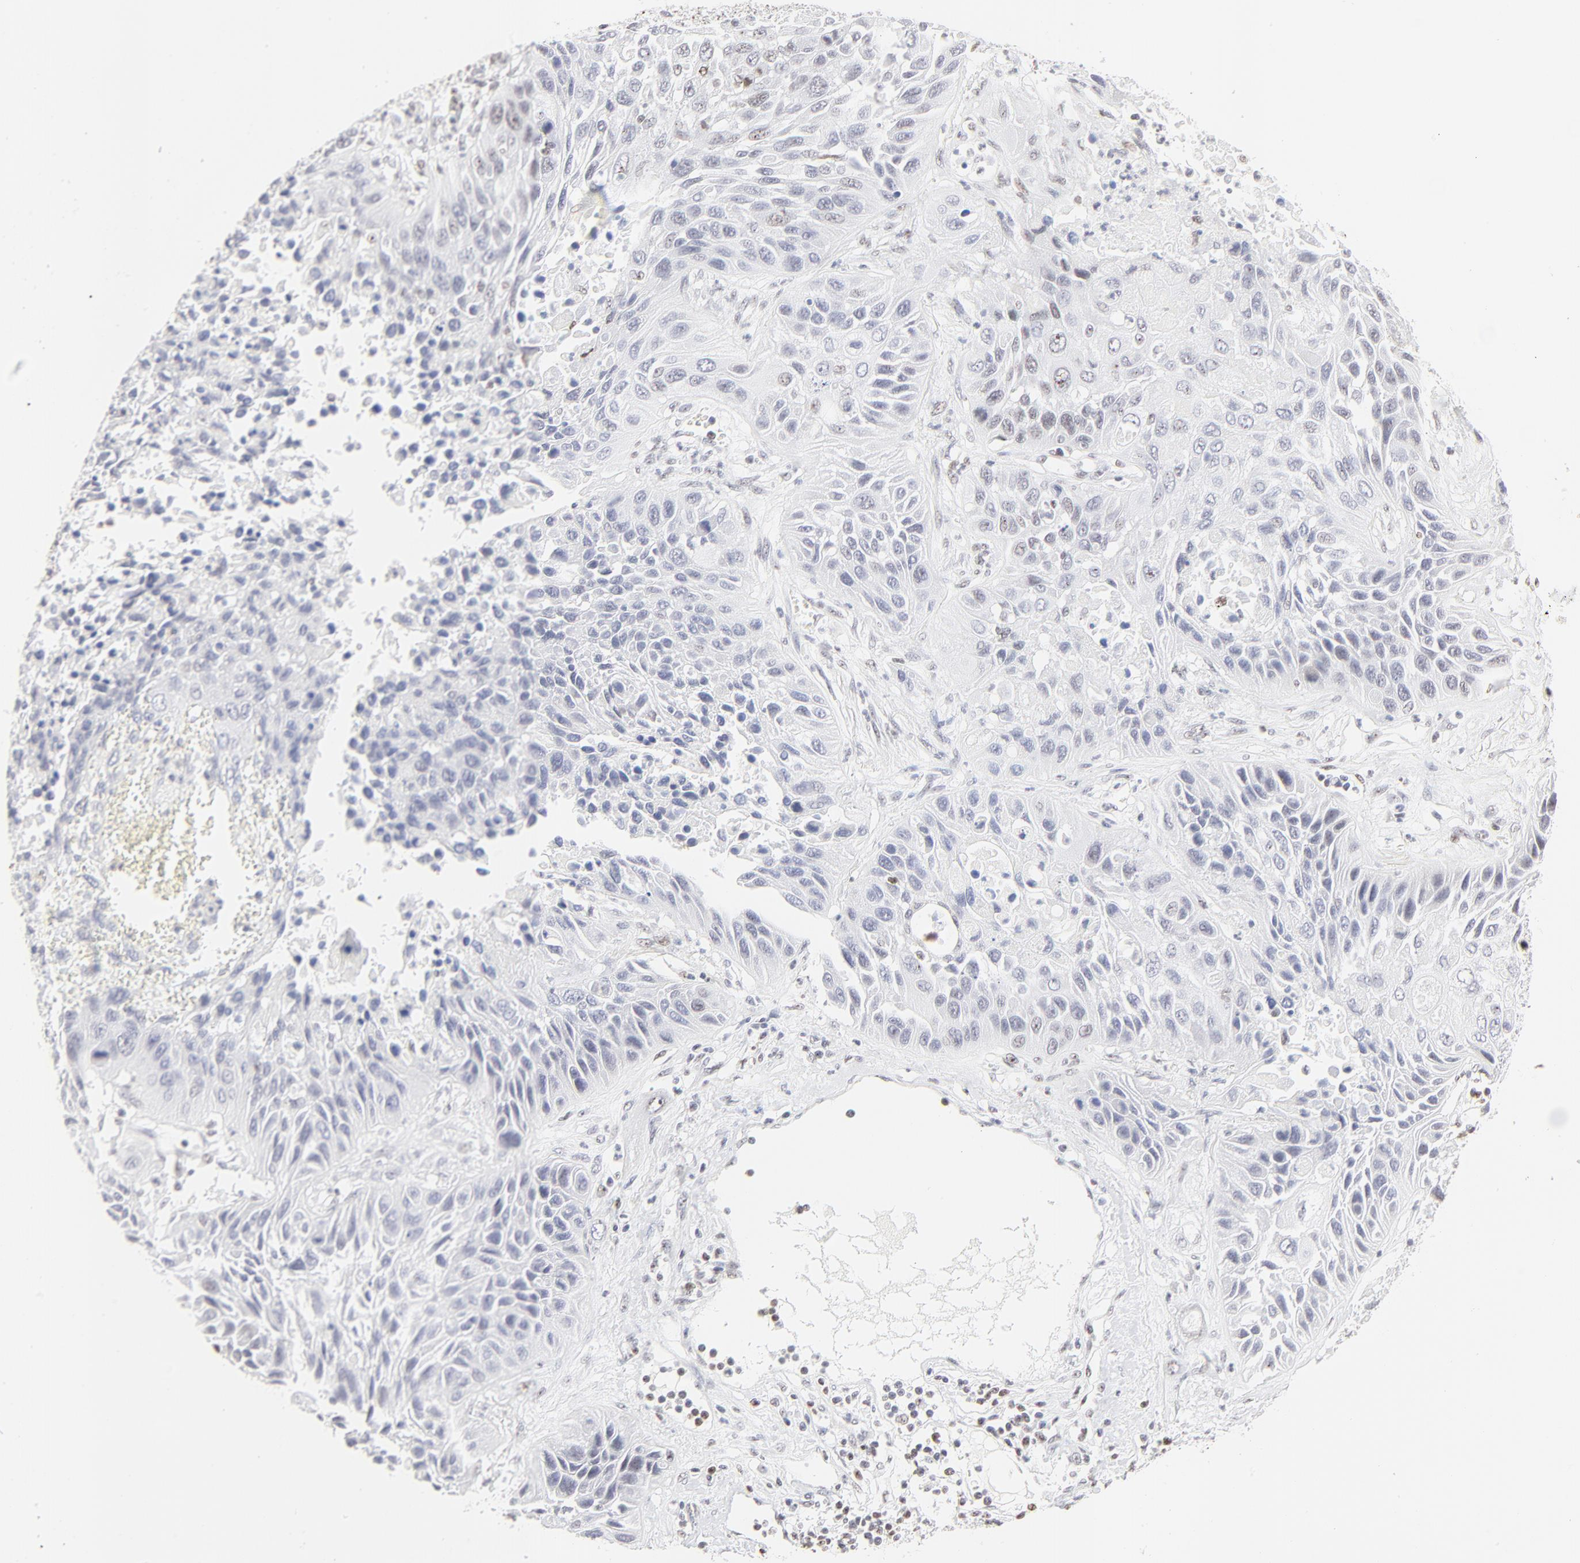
{"staining": {"intensity": "negative", "quantity": "none", "location": "none"}, "tissue": "lung cancer", "cell_type": "Tumor cells", "image_type": "cancer", "snomed": [{"axis": "morphology", "description": "Squamous cell carcinoma, NOS"}, {"axis": "topography", "description": "Lung"}], "caption": "Human lung cancer stained for a protein using IHC displays no positivity in tumor cells.", "gene": "NFIL3", "patient": {"sex": "female", "age": 76}}